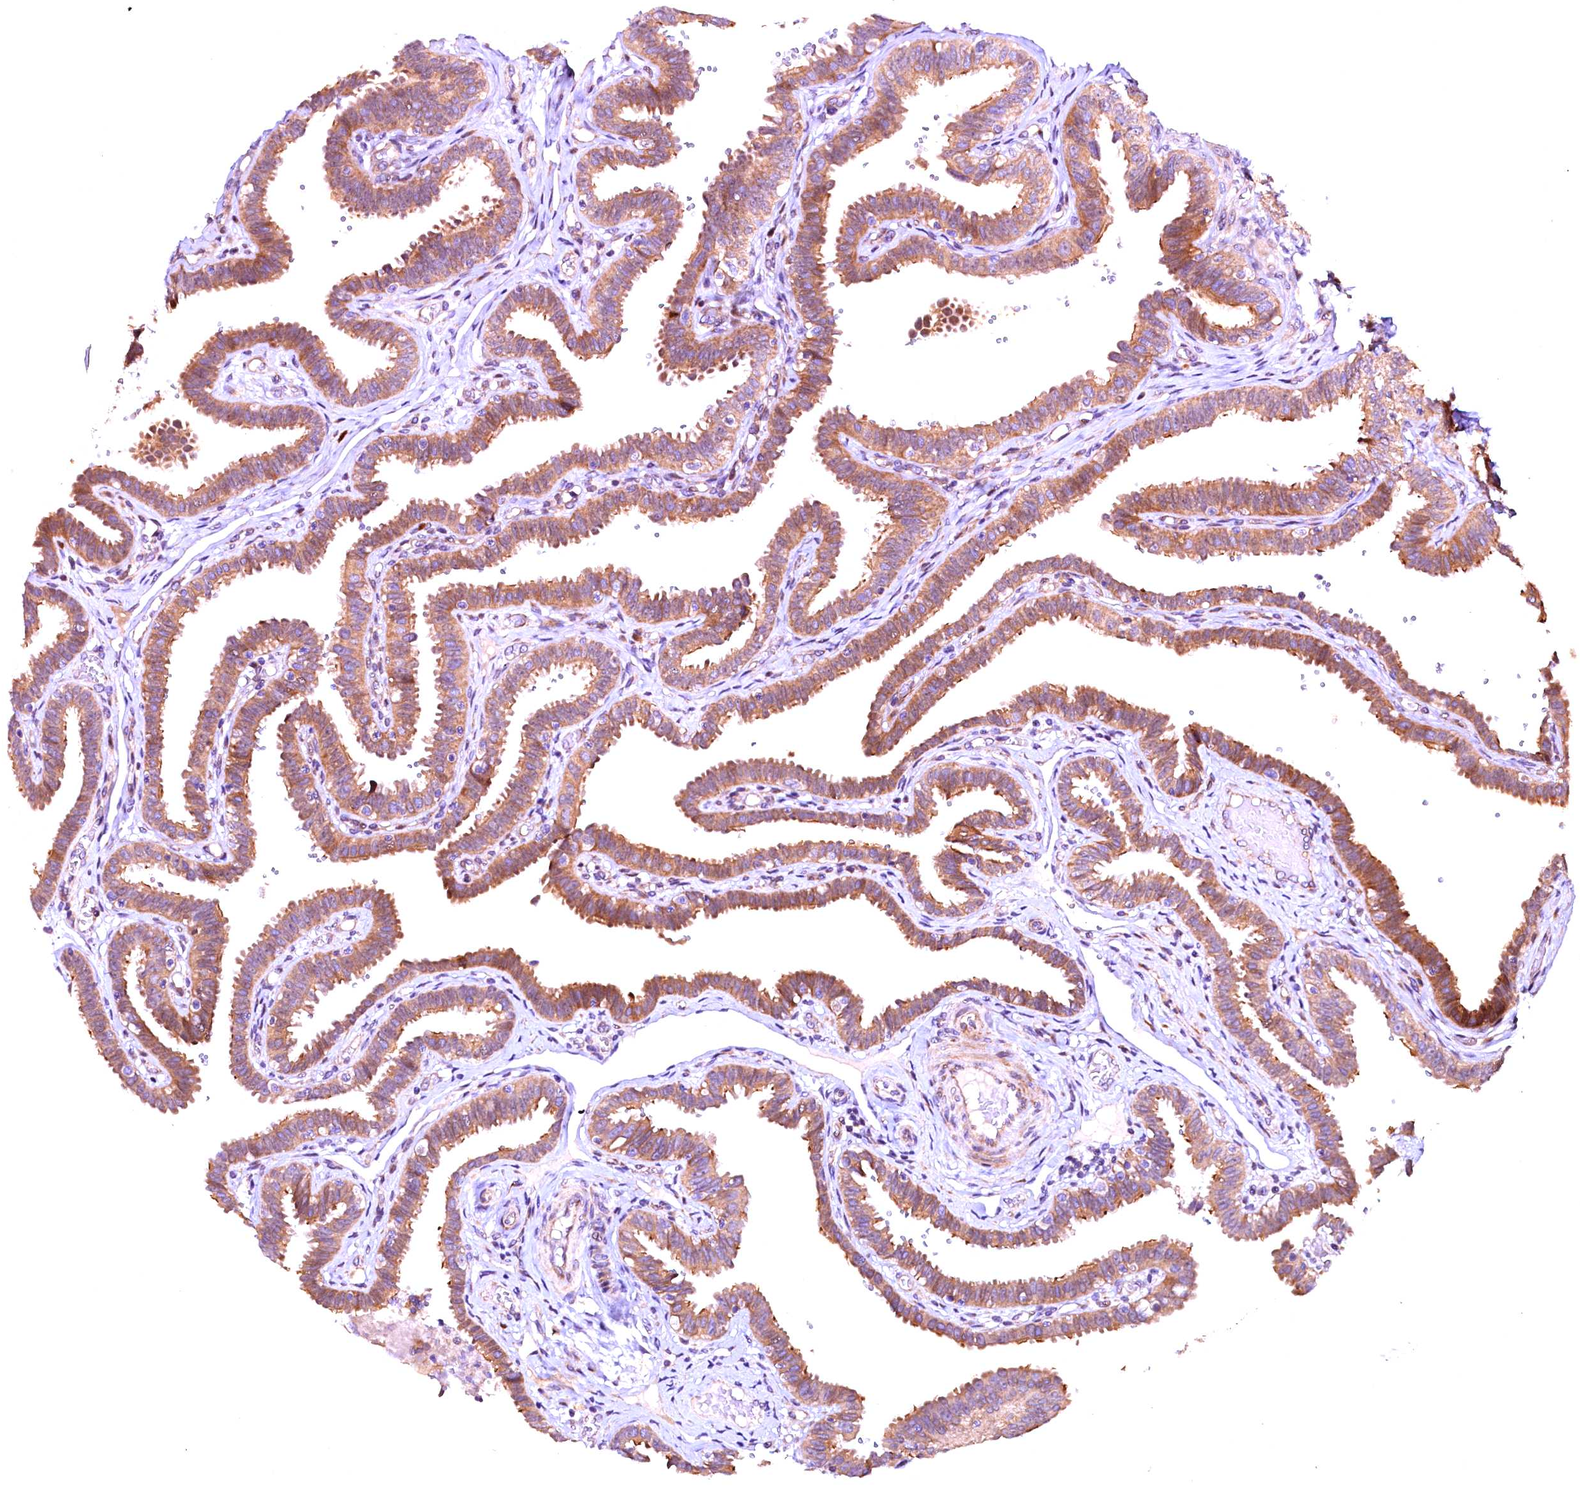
{"staining": {"intensity": "moderate", "quantity": ">75%", "location": "cytoplasmic/membranous"}, "tissue": "fallopian tube", "cell_type": "Glandular cells", "image_type": "normal", "snomed": [{"axis": "morphology", "description": "Normal tissue, NOS"}, {"axis": "topography", "description": "Fallopian tube"}], "caption": "Protein analysis of normal fallopian tube shows moderate cytoplasmic/membranous staining in about >75% of glandular cells. Using DAB (3,3'-diaminobenzidine) (brown) and hematoxylin (blue) stains, captured at high magnification using brightfield microscopy.", "gene": "RPUSD2", "patient": {"sex": "female", "age": 37}}